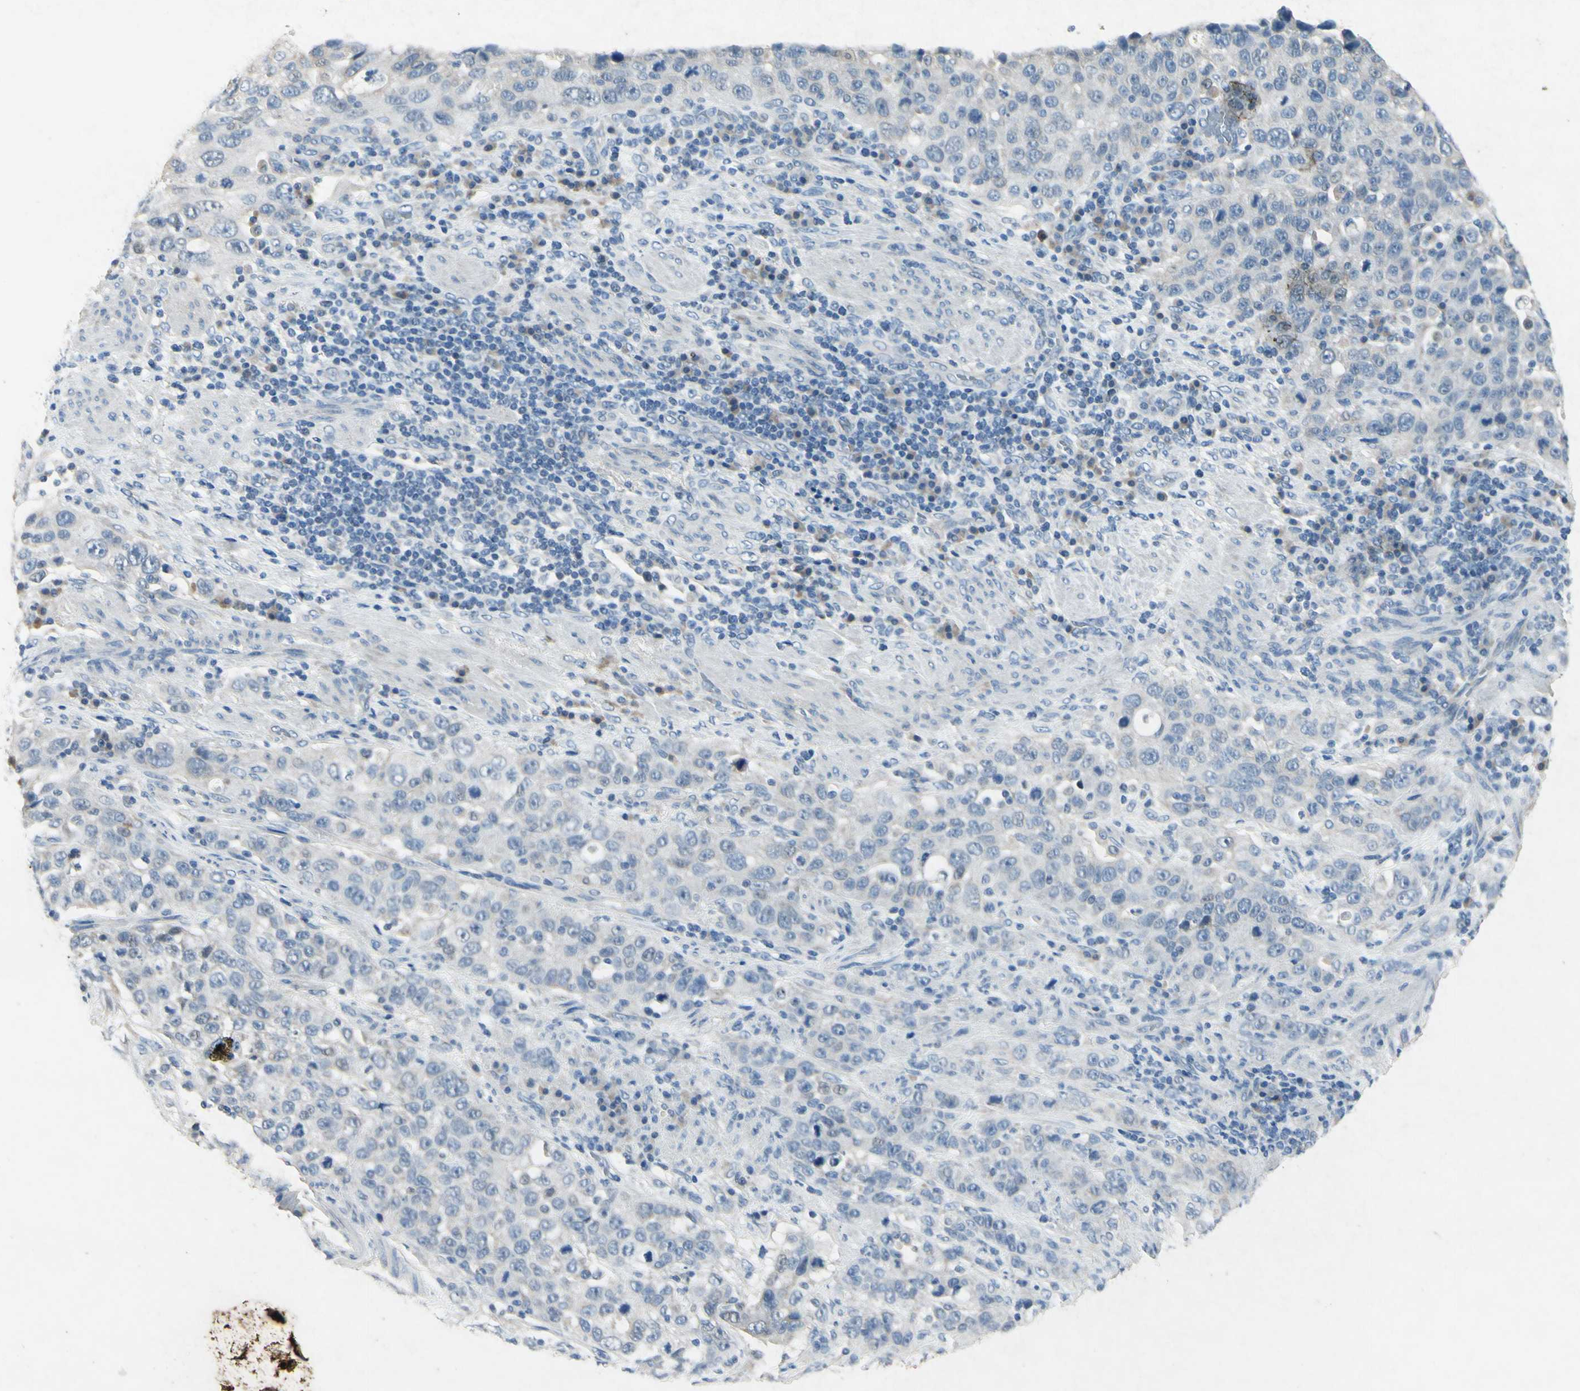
{"staining": {"intensity": "negative", "quantity": "none", "location": "none"}, "tissue": "stomach cancer", "cell_type": "Tumor cells", "image_type": "cancer", "snomed": [{"axis": "morphology", "description": "Normal tissue, NOS"}, {"axis": "morphology", "description": "Adenocarcinoma, NOS"}, {"axis": "topography", "description": "Stomach"}], "caption": "High magnification brightfield microscopy of stomach cancer stained with DAB (brown) and counterstained with hematoxylin (blue): tumor cells show no significant expression. (DAB immunohistochemistry visualized using brightfield microscopy, high magnification).", "gene": "SNAP91", "patient": {"sex": "male", "age": 48}}